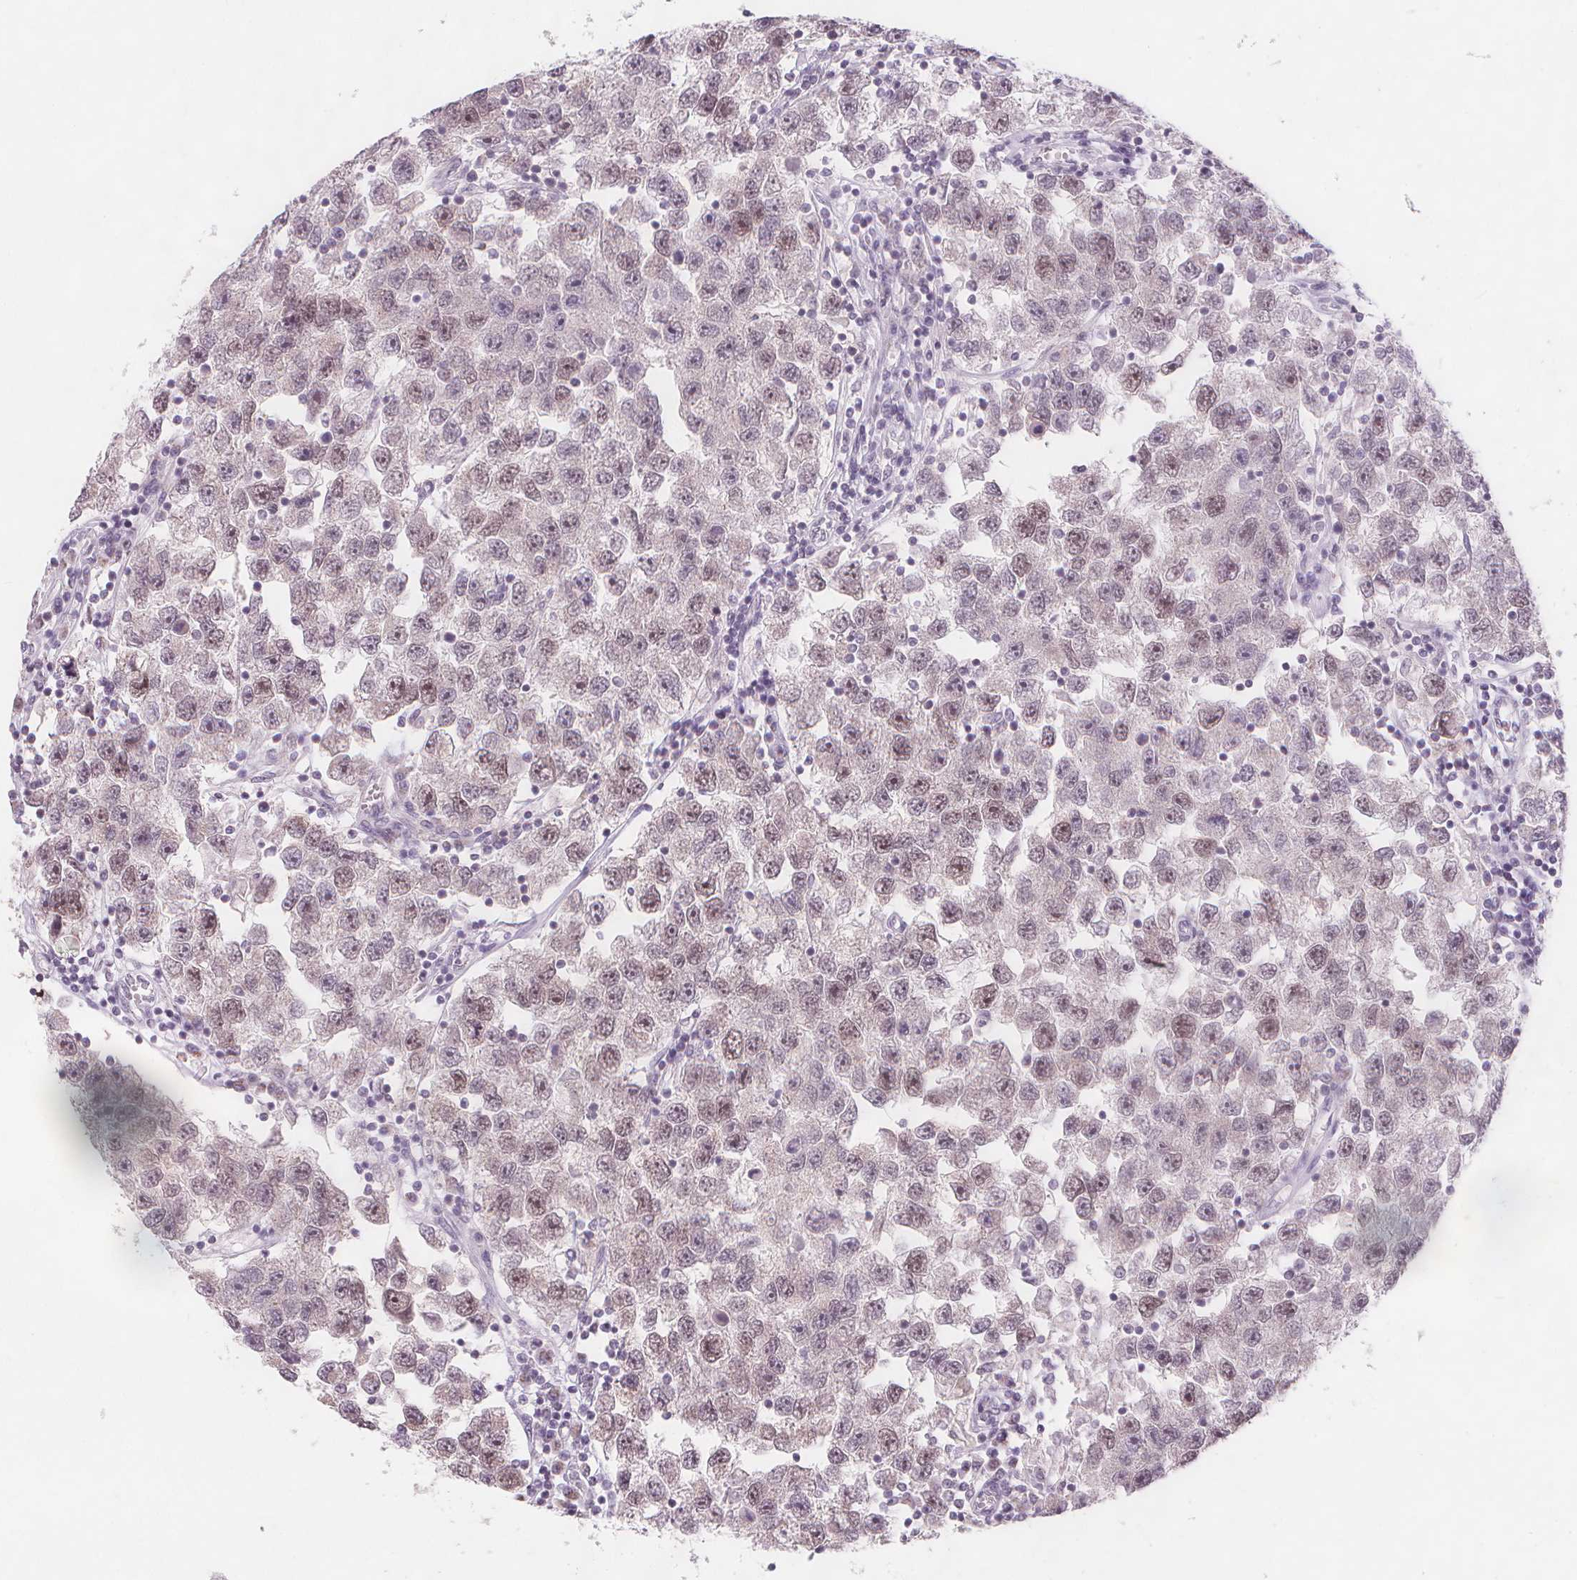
{"staining": {"intensity": "moderate", "quantity": "<25%", "location": "nuclear"}, "tissue": "testis cancer", "cell_type": "Tumor cells", "image_type": "cancer", "snomed": [{"axis": "morphology", "description": "Seminoma, NOS"}, {"axis": "topography", "description": "Testis"}], "caption": "The immunohistochemical stain highlights moderate nuclear staining in tumor cells of testis cancer (seminoma) tissue. Using DAB (3,3'-diaminobenzidine) (brown) and hematoxylin (blue) stains, captured at high magnification using brightfield microscopy.", "gene": "TIPIN", "patient": {"sex": "male", "age": 26}}